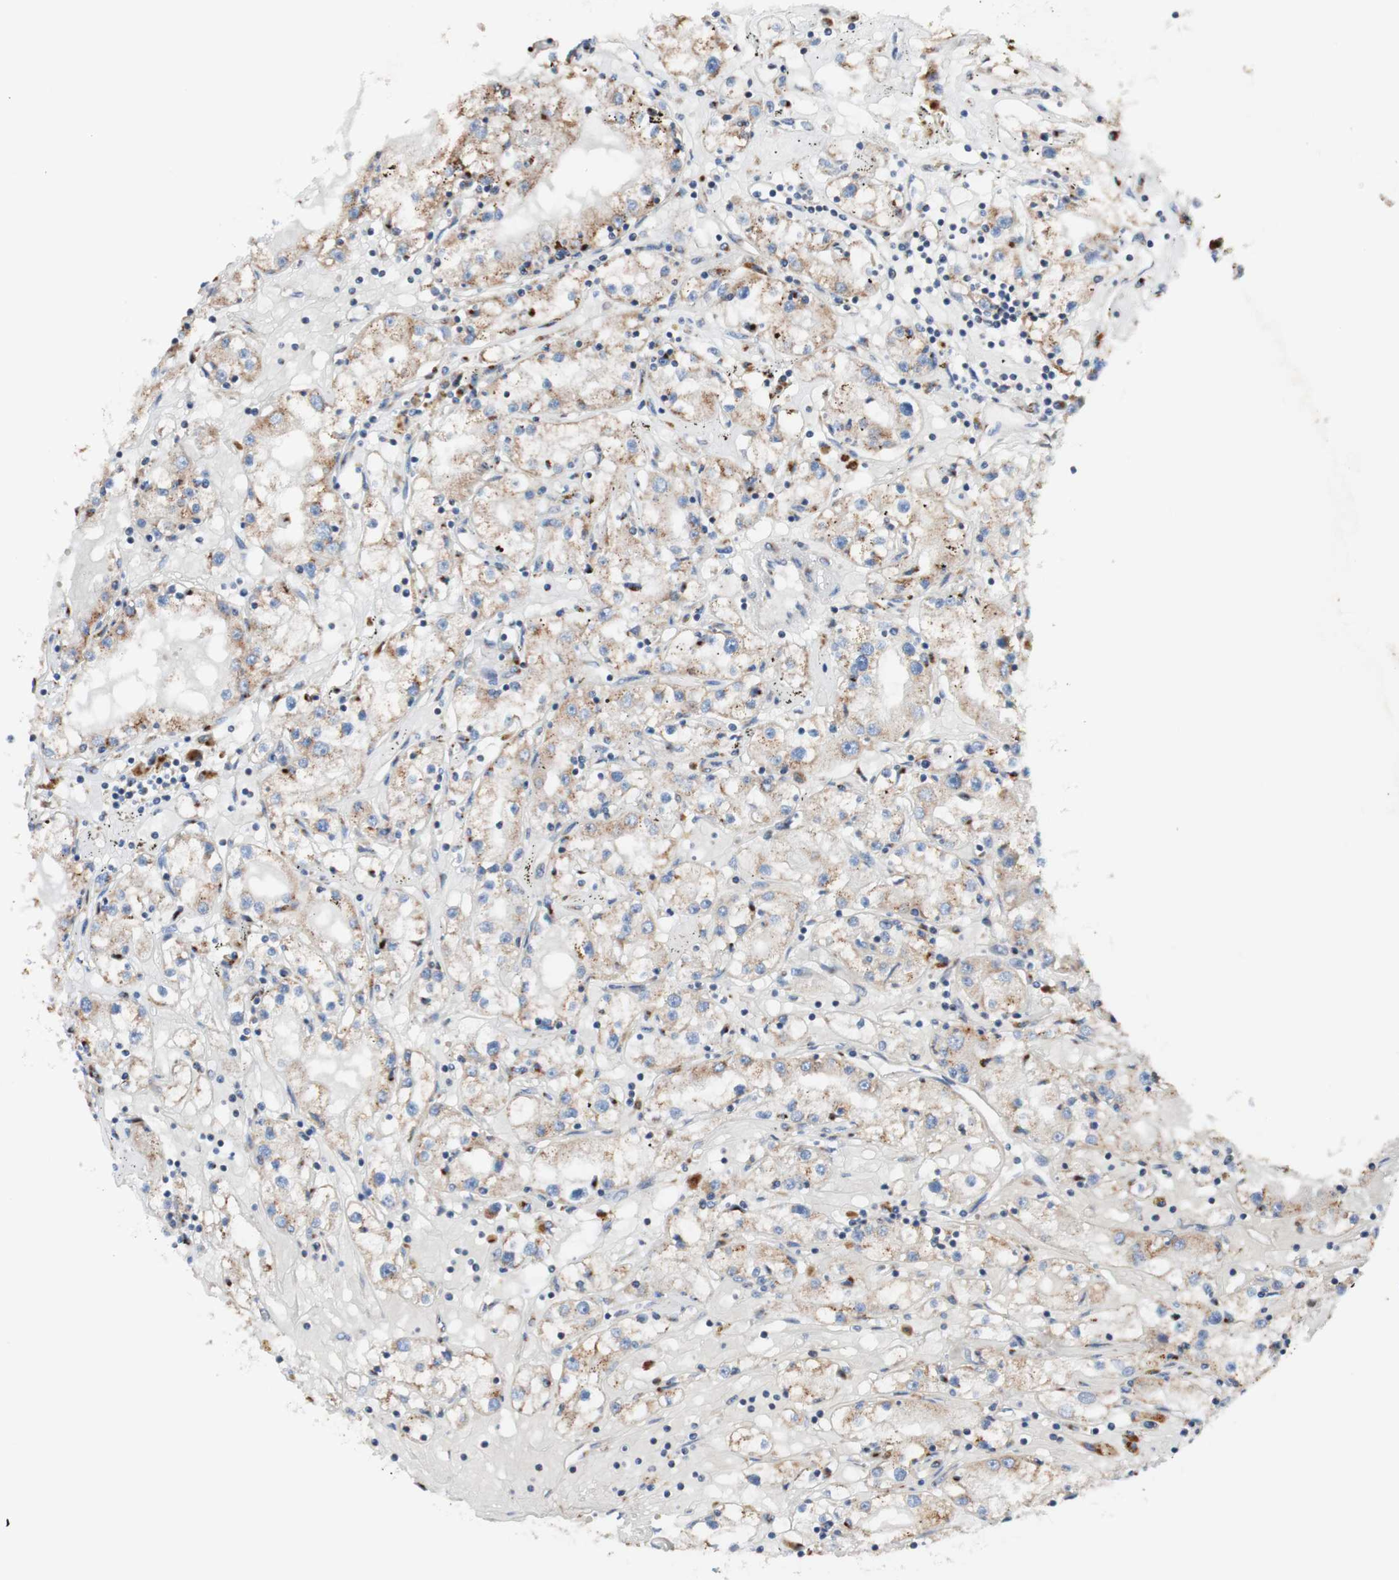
{"staining": {"intensity": "weak", "quantity": "25%-75%", "location": "cytoplasmic/membranous"}, "tissue": "renal cancer", "cell_type": "Tumor cells", "image_type": "cancer", "snomed": [{"axis": "morphology", "description": "Adenocarcinoma, NOS"}, {"axis": "topography", "description": "Kidney"}], "caption": "Immunohistochemistry (IHC) of human renal adenocarcinoma reveals low levels of weak cytoplasmic/membranous expression in about 25%-75% of tumor cells.", "gene": "GALNT2", "patient": {"sex": "male", "age": 56}}